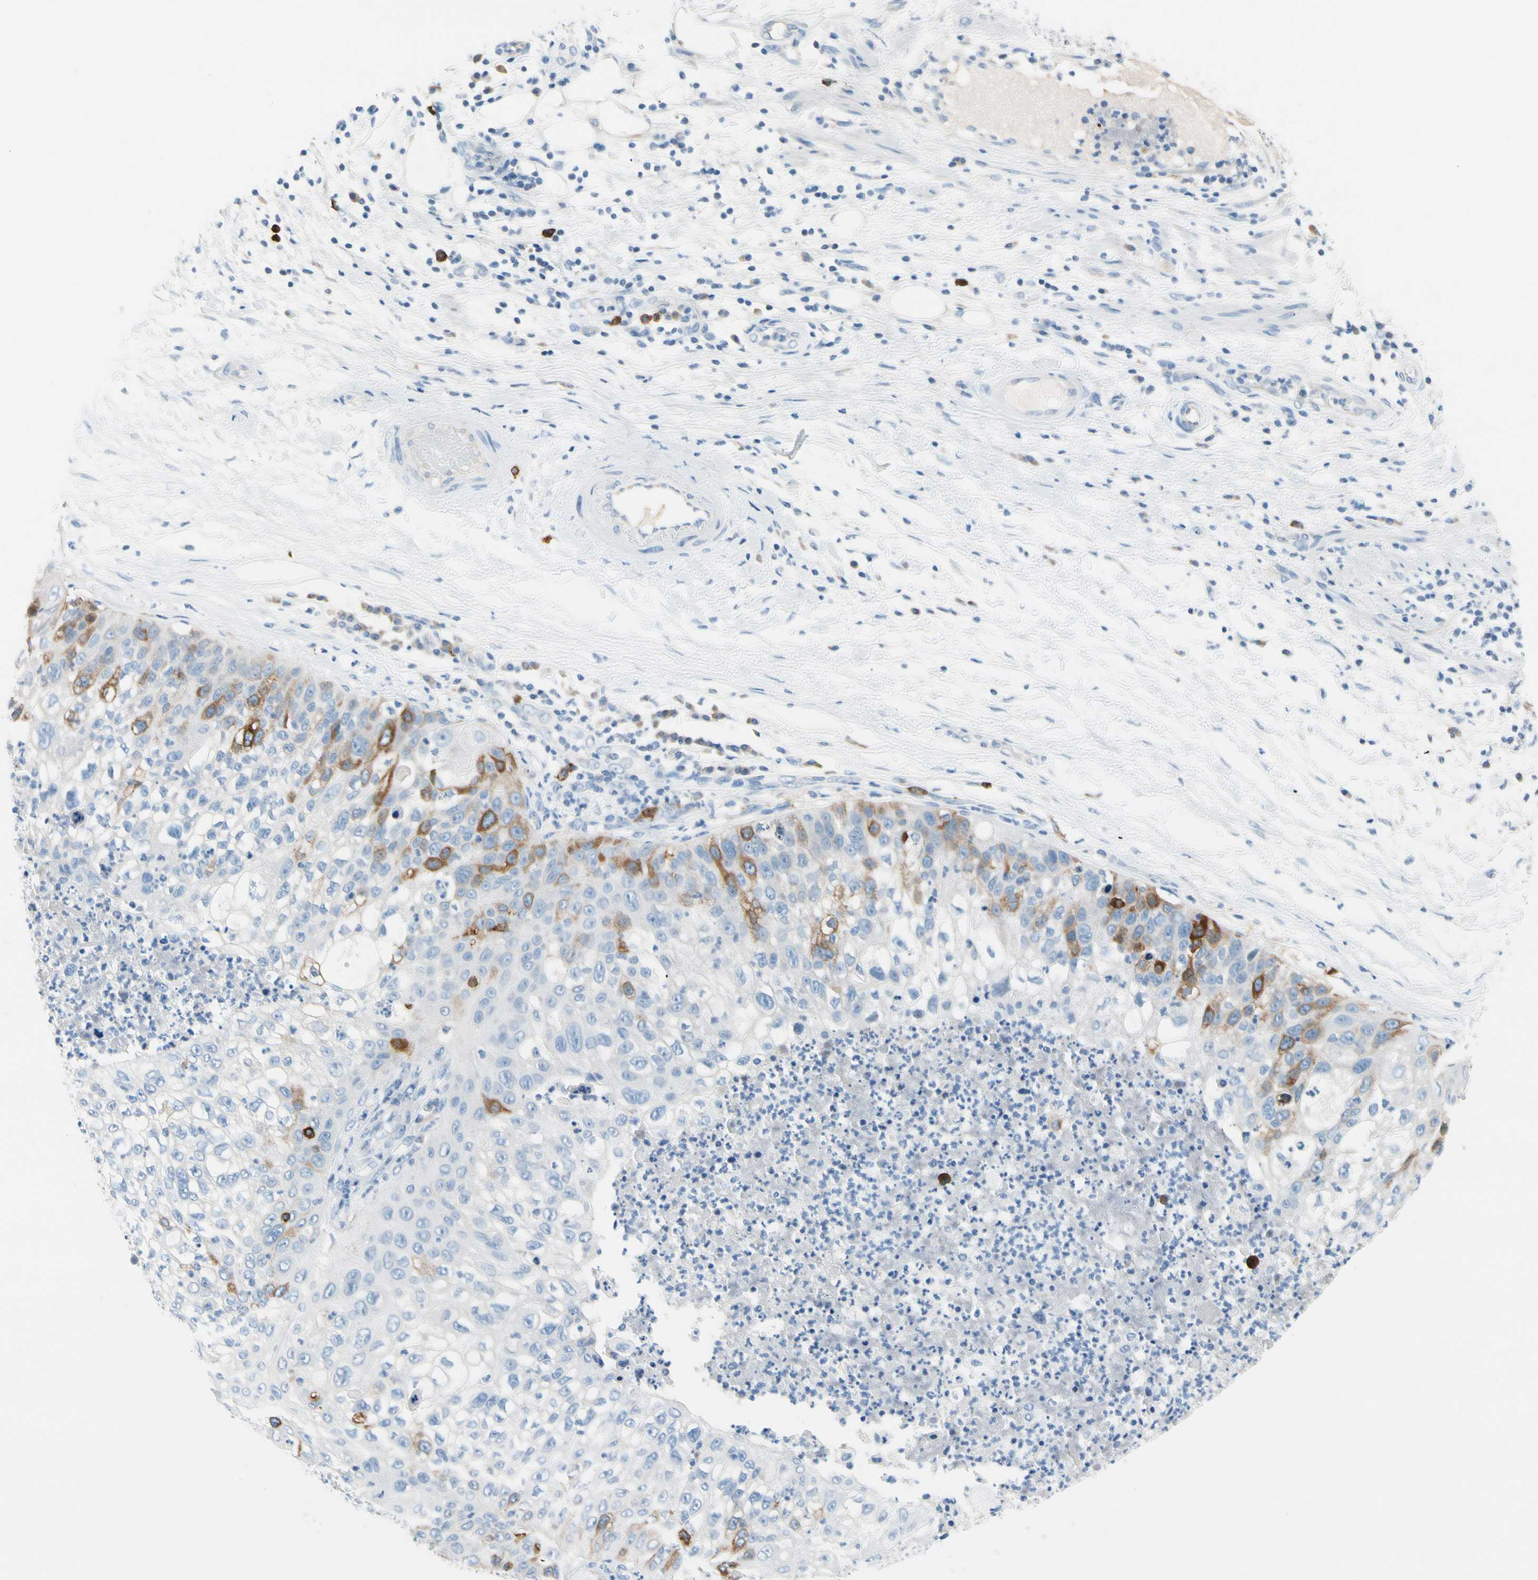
{"staining": {"intensity": "moderate", "quantity": "<25%", "location": "cytoplasmic/membranous"}, "tissue": "lung cancer", "cell_type": "Tumor cells", "image_type": "cancer", "snomed": [{"axis": "morphology", "description": "Inflammation, NOS"}, {"axis": "morphology", "description": "Squamous cell carcinoma, NOS"}, {"axis": "topography", "description": "Lymph node"}, {"axis": "topography", "description": "Soft tissue"}, {"axis": "topography", "description": "Lung"}], "caption": "An immunohistochemistry micrograph of neoplastic tissue is shown. Protein staining in brown highlights moderate cytoplasmic/membranous positivity in lung cancer within tumor cells.", "gene": "TACC3", "patient": {"sex": "male", "age": 66}}